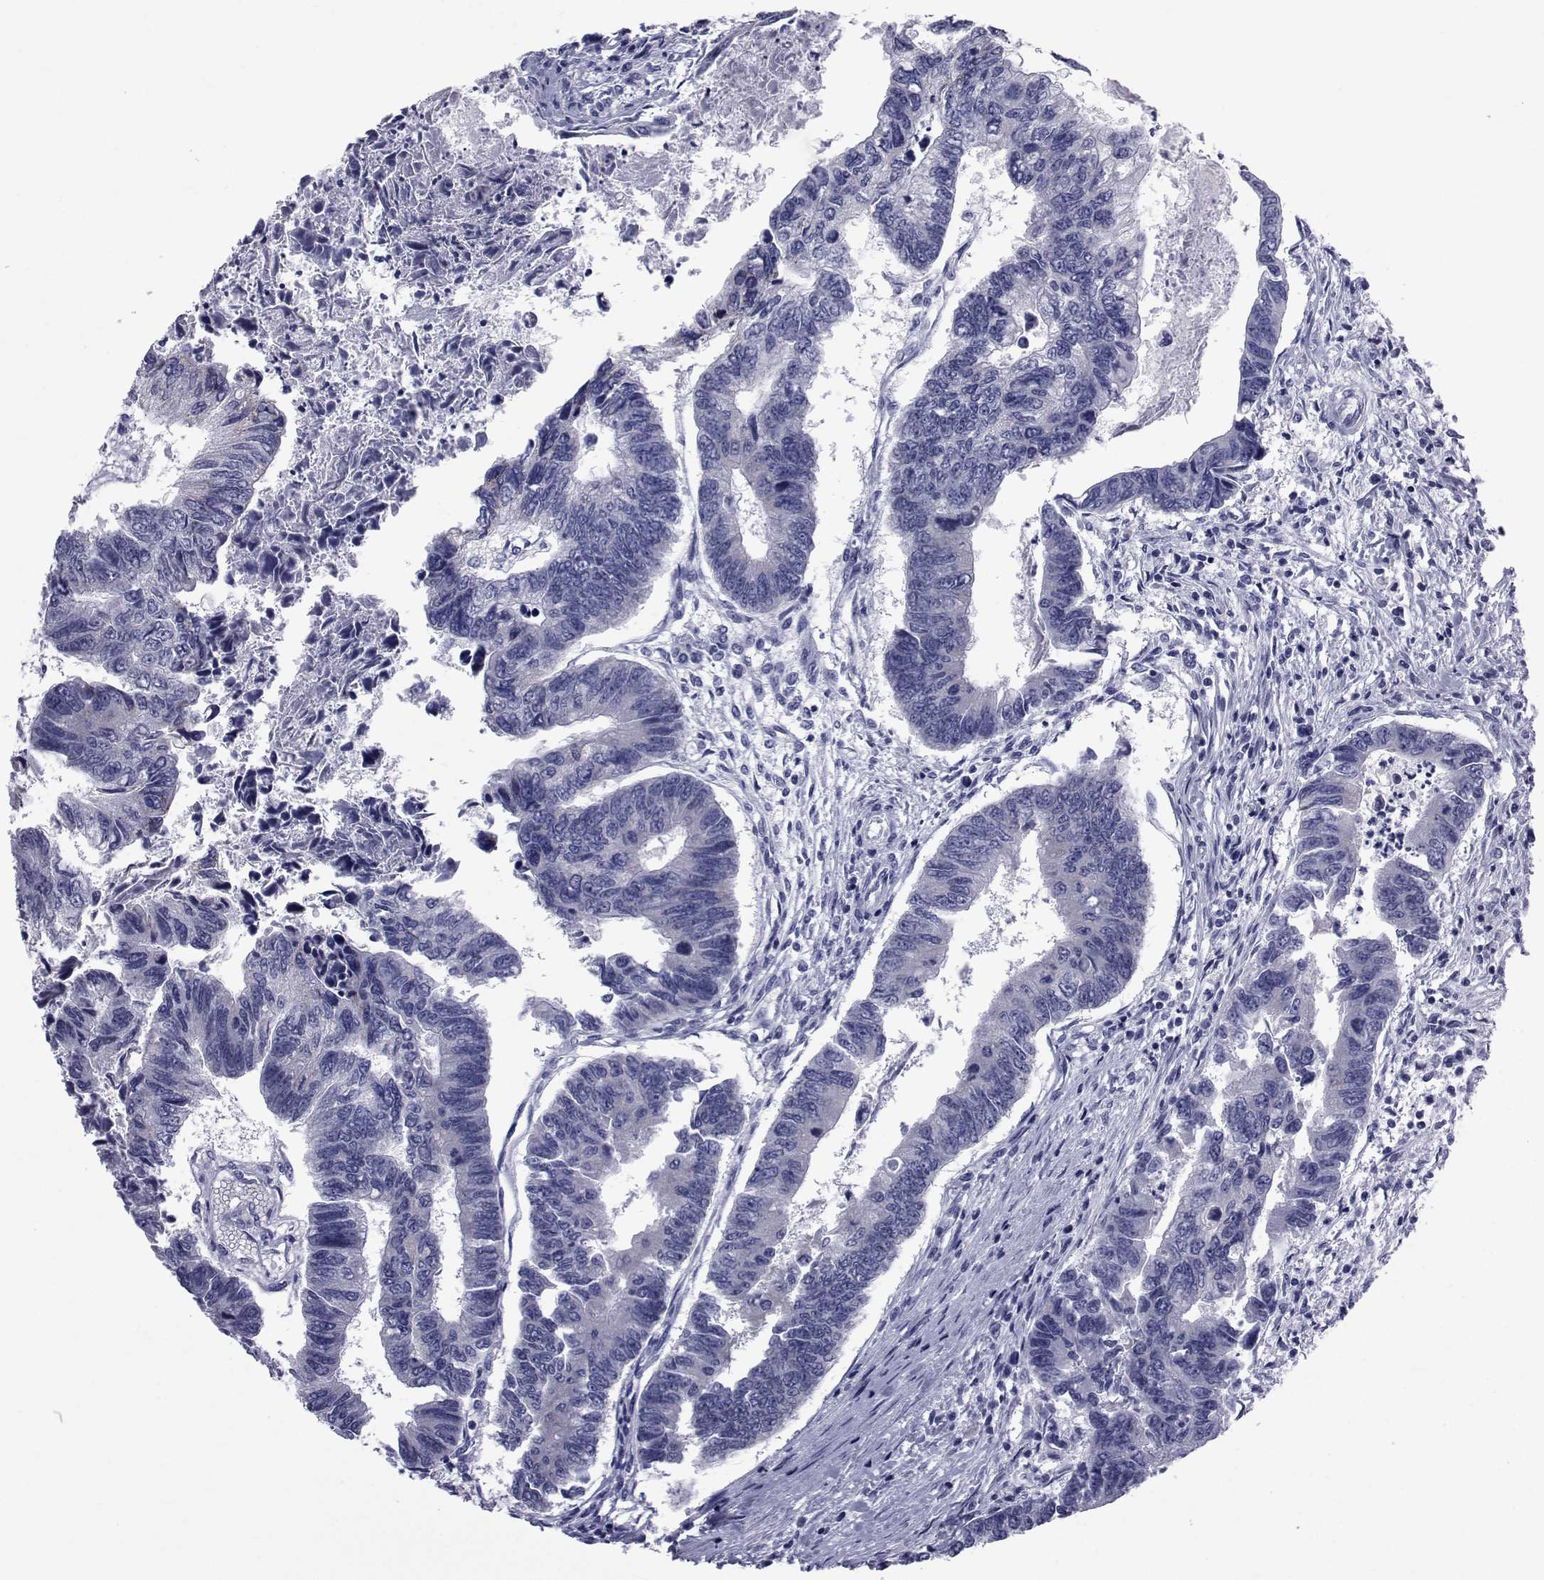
{"staining": {"intensity": "negative", "quantity": "none", "location": "none"}, "tissue": "colorectal cancer", "cell_type": "Tumor cells", "image_type": "cancer", "snomed": [{"axis": "morphology", "description": "Adenocarcinoma, NOS"}, {"axis": "topography", "description": "Colon"}], "caption": "Adenocarcinoma (colorectal) stained for a protein using immunohistochemistry reveals no staining tumor cells.", "gene": "GKAP1", "patient": {"sex": "female", "age": 65}}